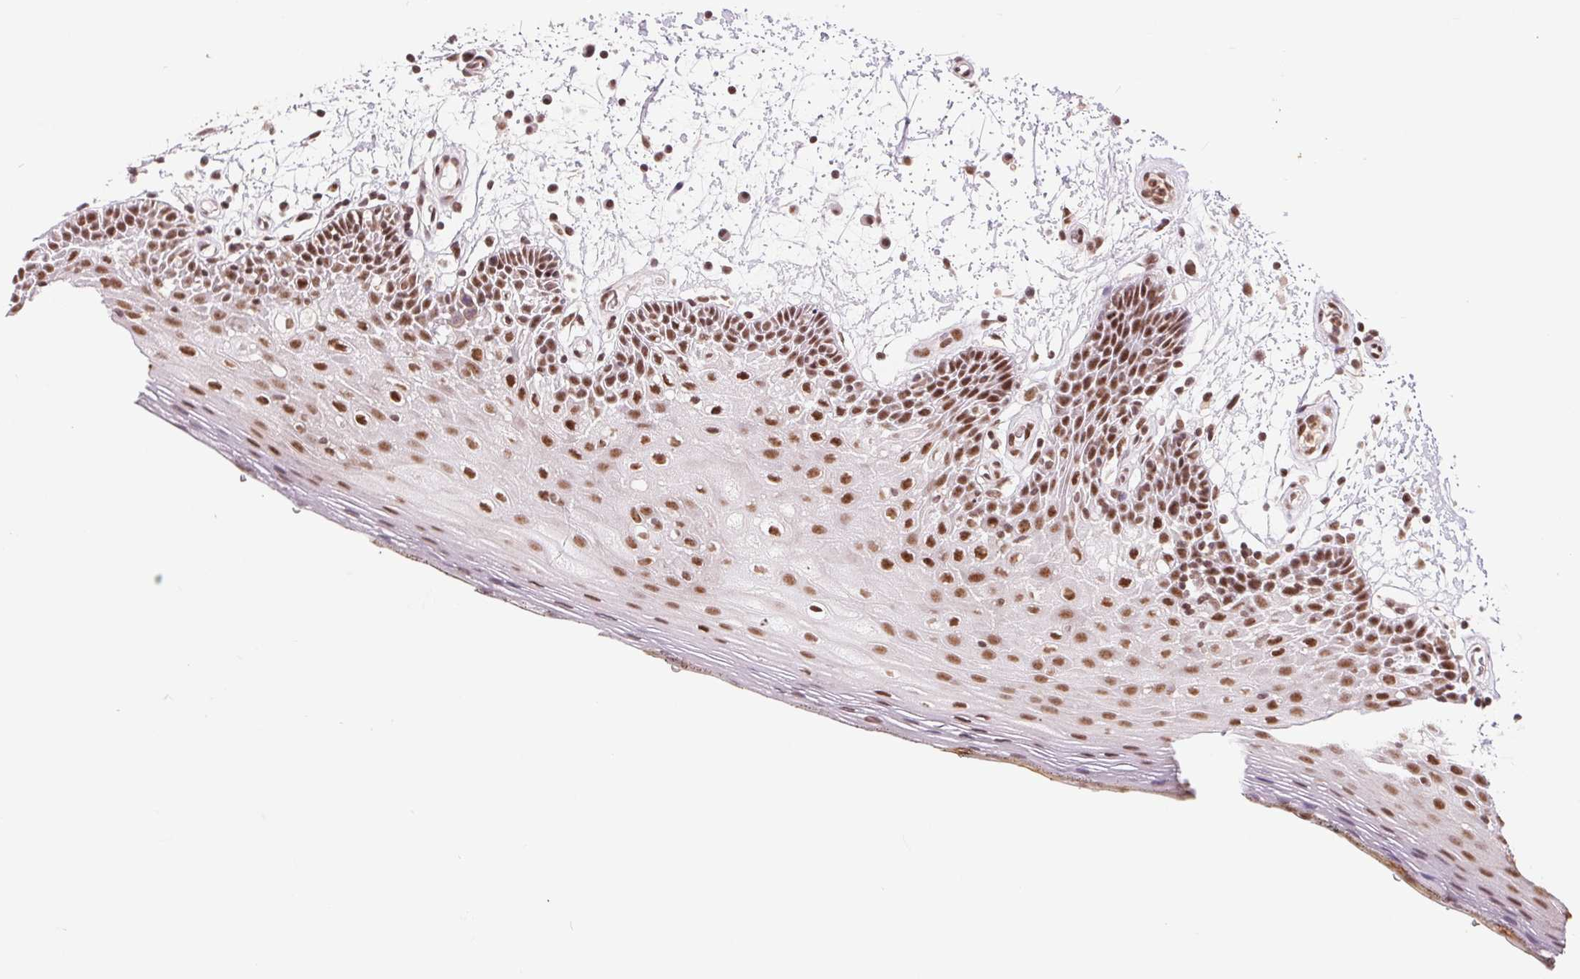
{"staining": {"intensity": "strong", "quantity": ">75%", "location": "nuclear"}, "tissue": "oral mucosa", "cell_type": "Squamous epithelial cells", "image_type": "normal", "snomed": [{"axis": "morphology", "description": "Normal tissue, NOS"}, {"axis": "morphology", "description": "Squamous cell carcinoma, NOS"}, {"axis": "topography", "description": "Oral tissue"}, {"axis": "topography", "description": "Head-Neck"}], "caption": "A micrograph showing strong nuclear expression in about >75% of squamous epithelial cells in benign oral mucosa, as visualized by brown immunohistochemical staining.", "gene": "SREK1", "patient": {"sex": "male", "age": 52}}